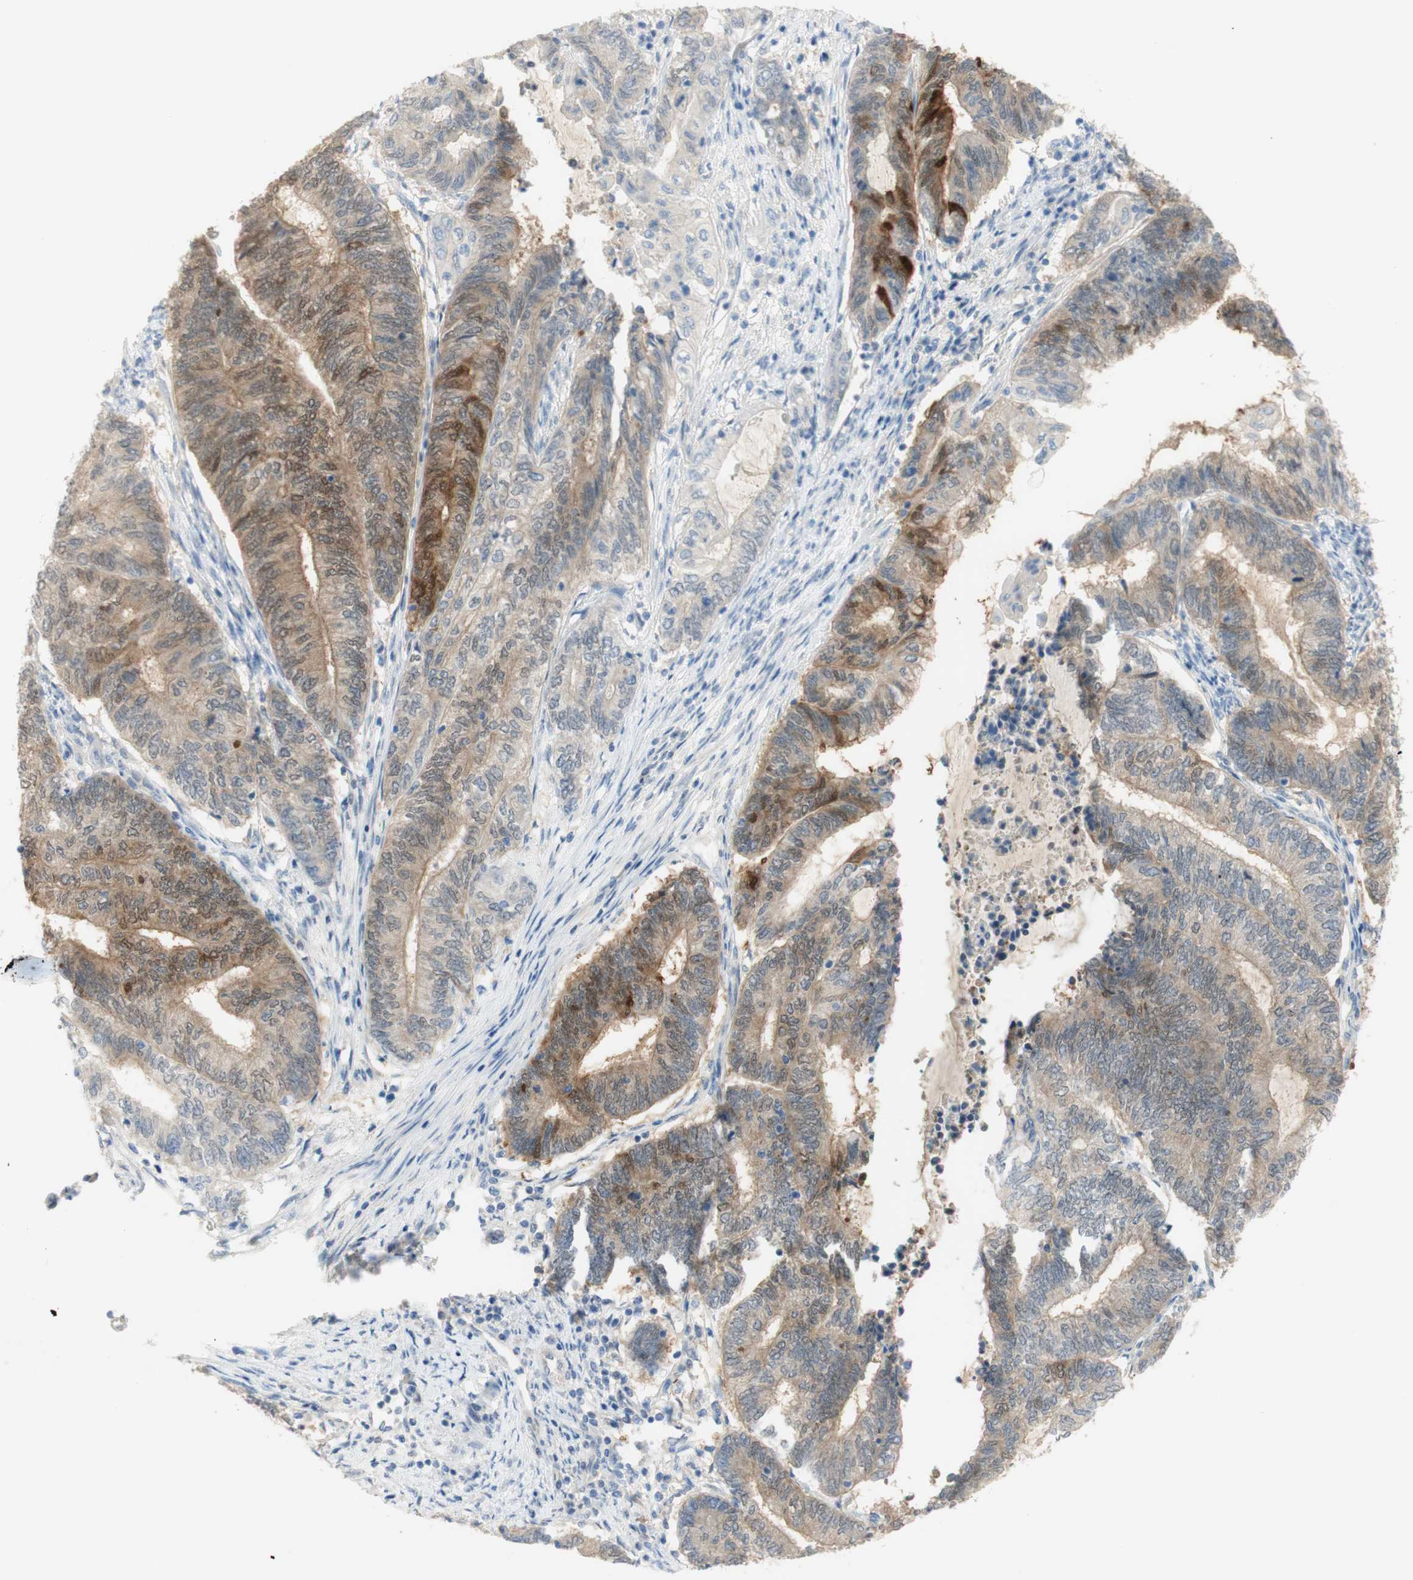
{"staining": {"intensity": "moderate", "quantity": "25%-75%", "location": "cytoplasmic/membranous,nuclear"}, "tissue": "endometrial cancer", "cell_type": "Tumor cells", "image_type": "cancer", "snomed": [{"axis": "morphology", "description": "Adenocarcinoma, NOS"}, {"axis": "topography", "description": "Uterus"}, {"axis": "topography", "description": "Endometrium"}], "caption": "This is a photomicrograph of immunohistochemistry staining of endometrial cancer (adenocarcinoma), which shows moderate positivity in the cytoplasmic/membranous and nuclear of tumor cells.", "gene": "SELENBP1", "patient": {"sex": "female", "age": 70}}